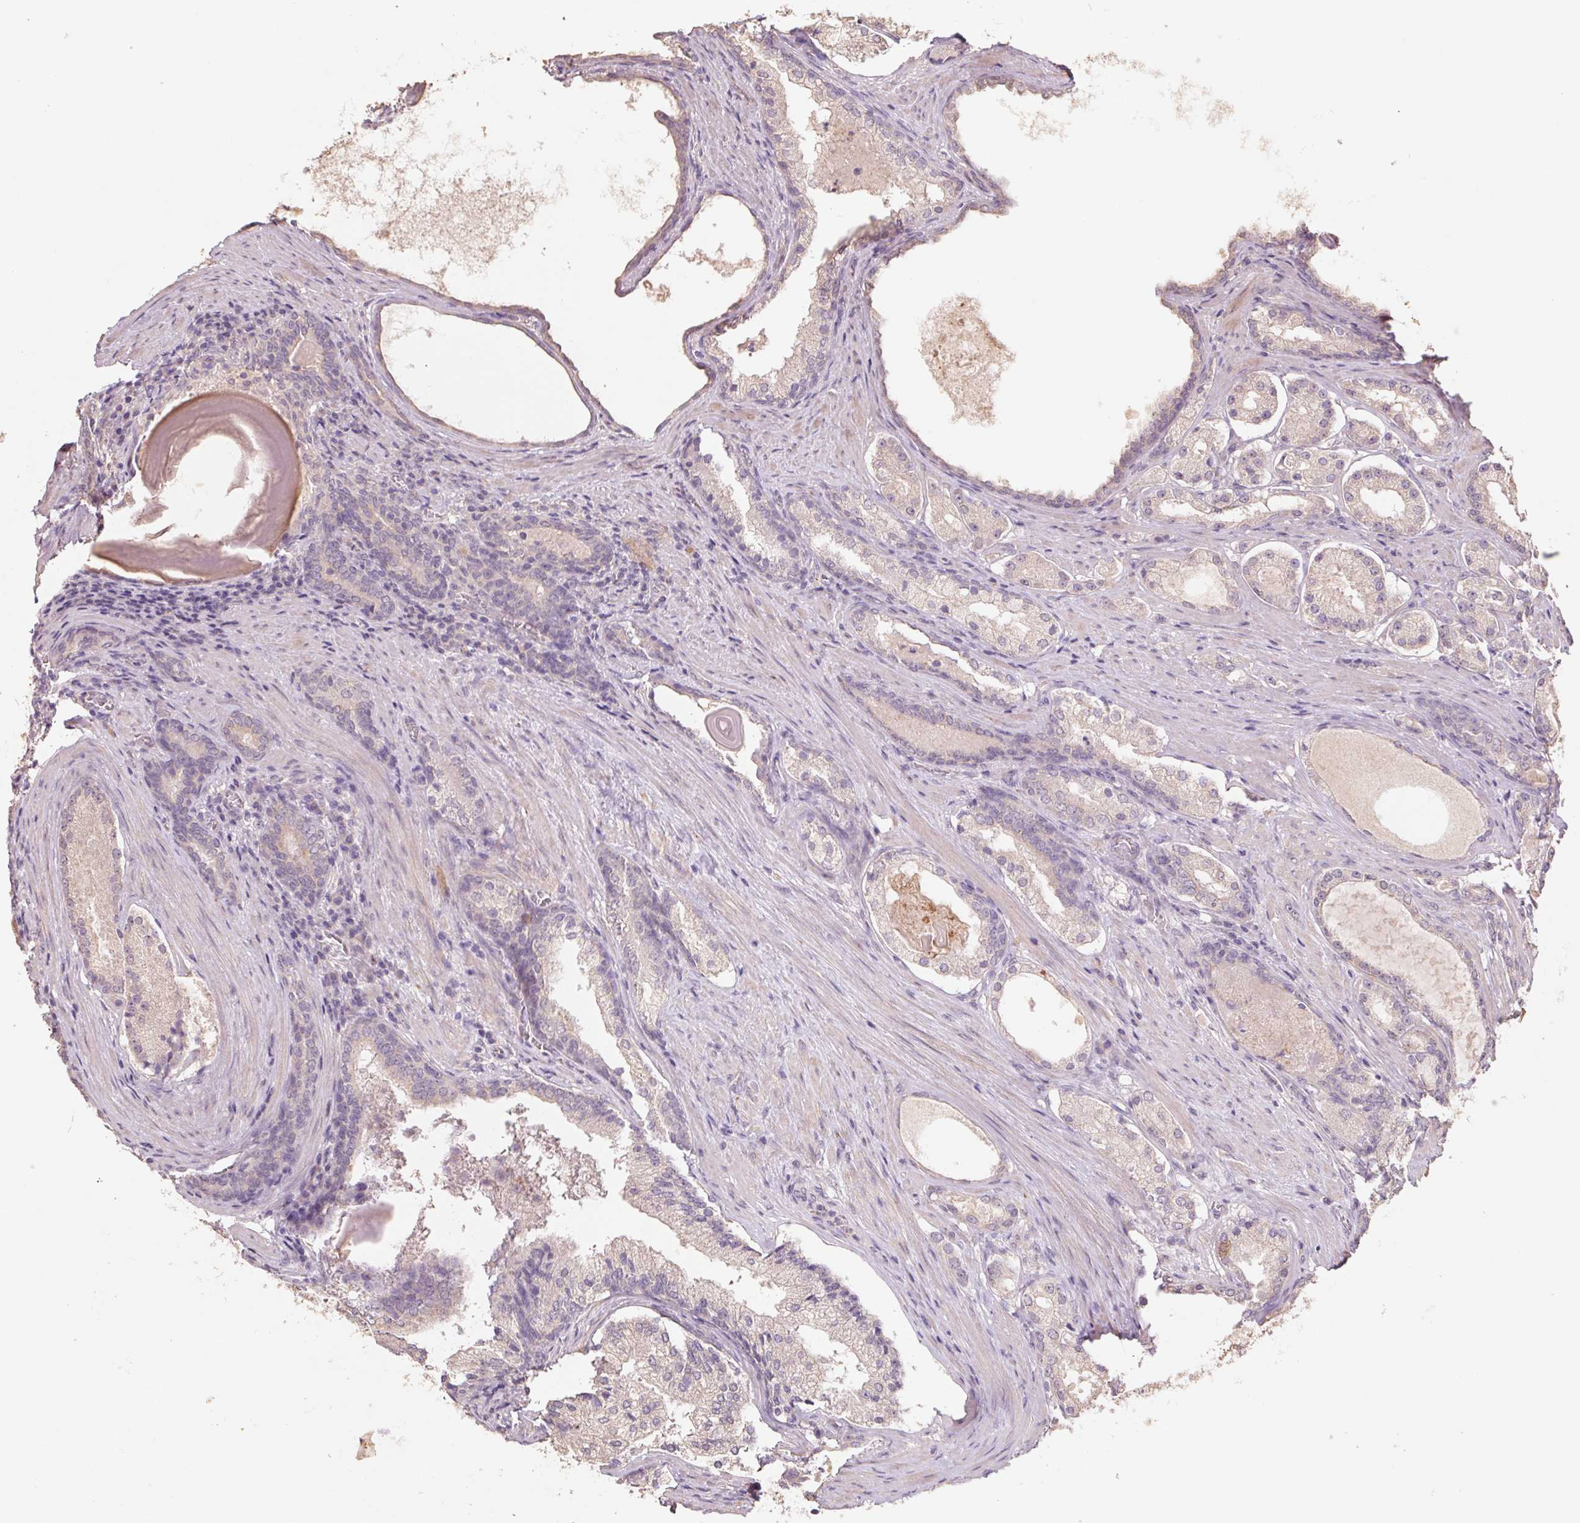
{"staining": {"intensity": "weak", "quantity": ">75%", "location": "cytoplasmic/membranous"}, "tissue": "prostate cancer", "cell_type": "Tumor cells", "image_type": "cancer", "snomed": [{"axis": "morphology", "description": "Adenocarcinoma, Low grade"}, {"axis": "topography", "description": "Prostate"}], "caption": "Immunohistochemical staining of human prostate cancer (low-grade adenocarcinoma) shows low levels of weak cytoplasmic/membranous positivity in approximately >75% of tumor cells.", "gene": "GRM2", "patient": {"sex": "male", "age": 57}}